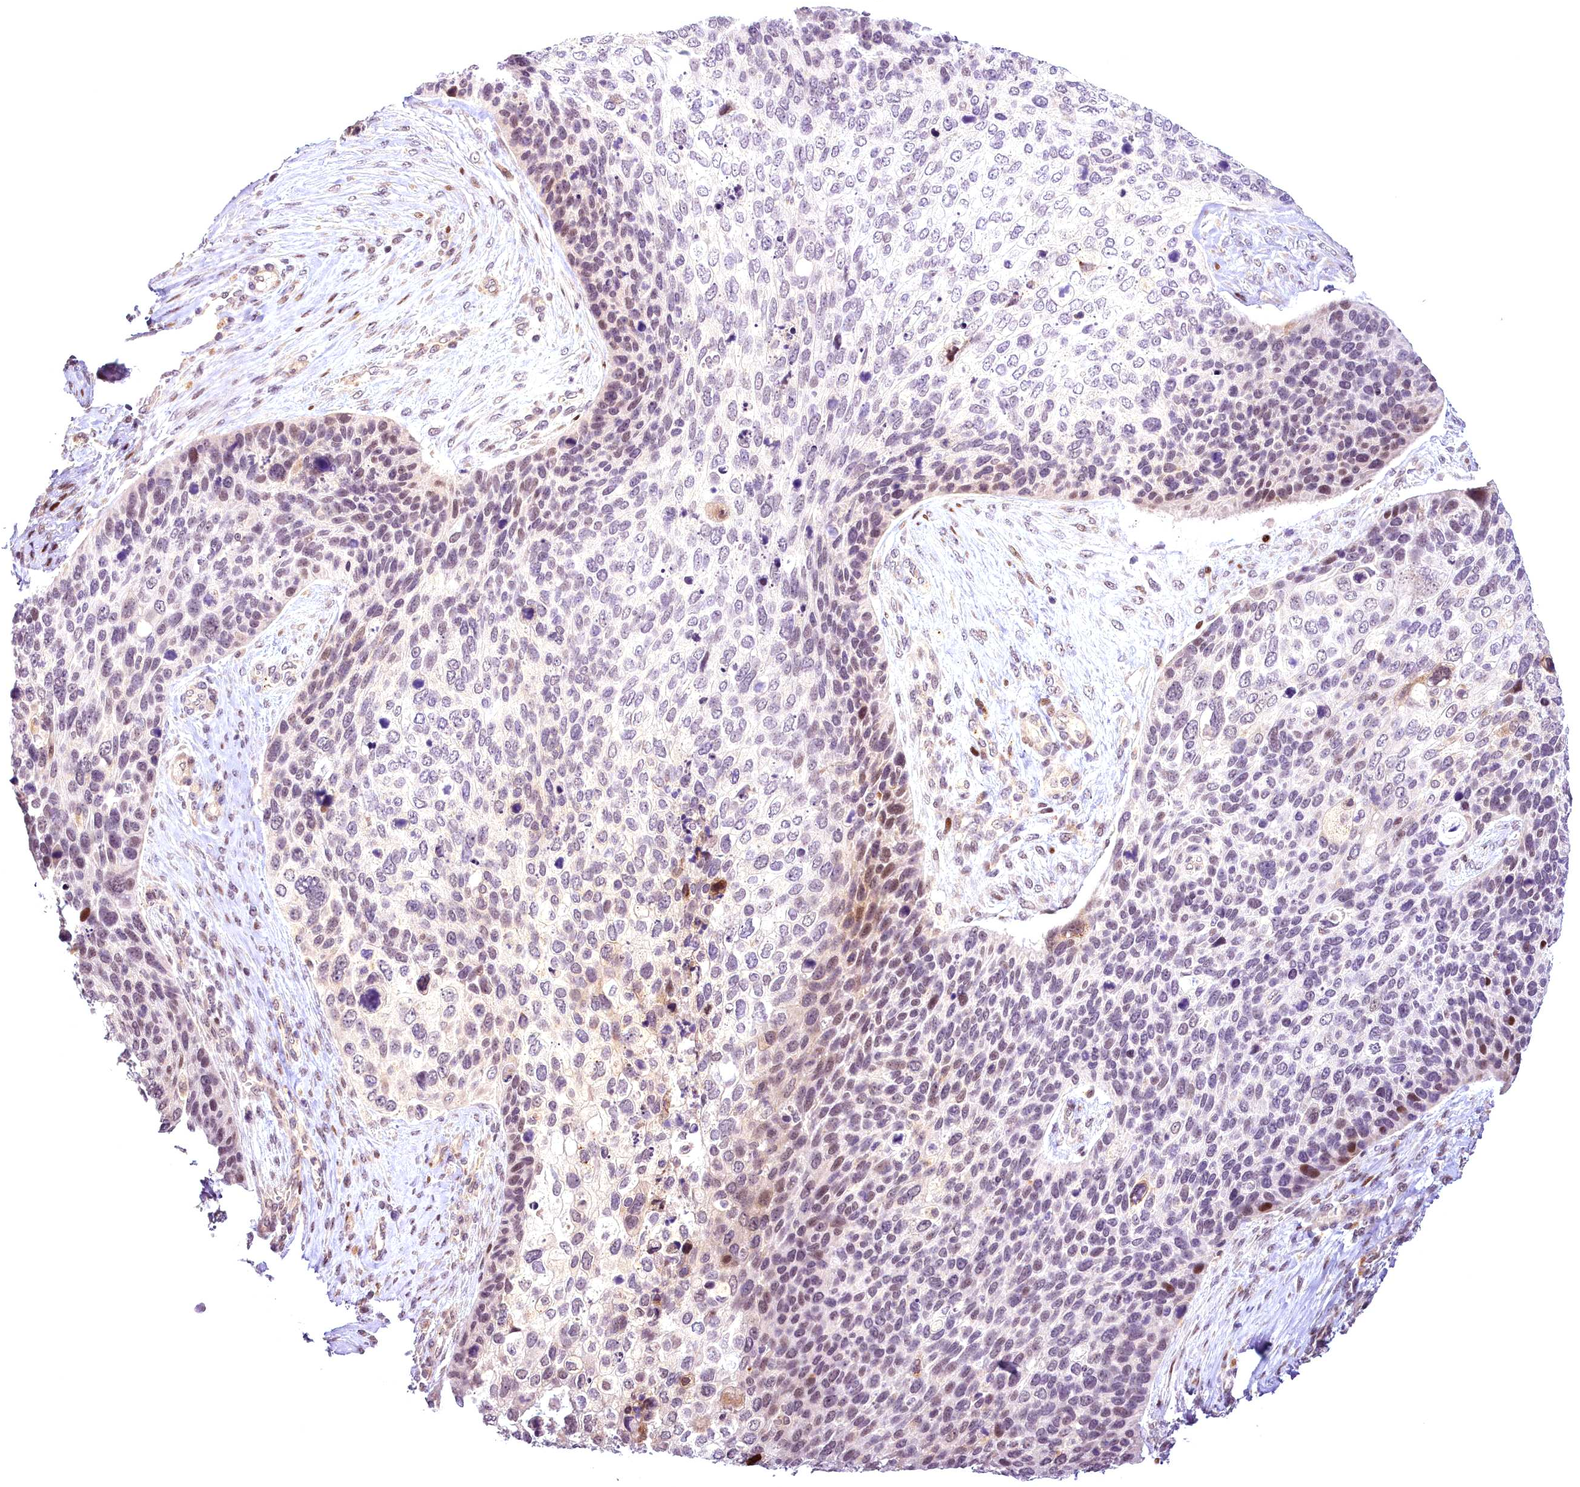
{"staining": {"intensity": "moderate", "quantity": "<25%", "location": "nuclear"}, "tissue": "skin cancer", "cell_type": "Tumor cells", "image_type": "cancer", "snomed": [{"axis": "morphology", "description": "Basal cell carcinoma"}, {"axis": "topography", "description": "Skin"}], "caption": "Protein expression analysis of human skin cancer reveals moderate nuclear positivity in approximately <25% of tumor cells. The protein of interest is shown in brown color, while the nuclei are stained blue.", "gene": "AP1M1", "patient": {"sex": "female", "age": 74}}